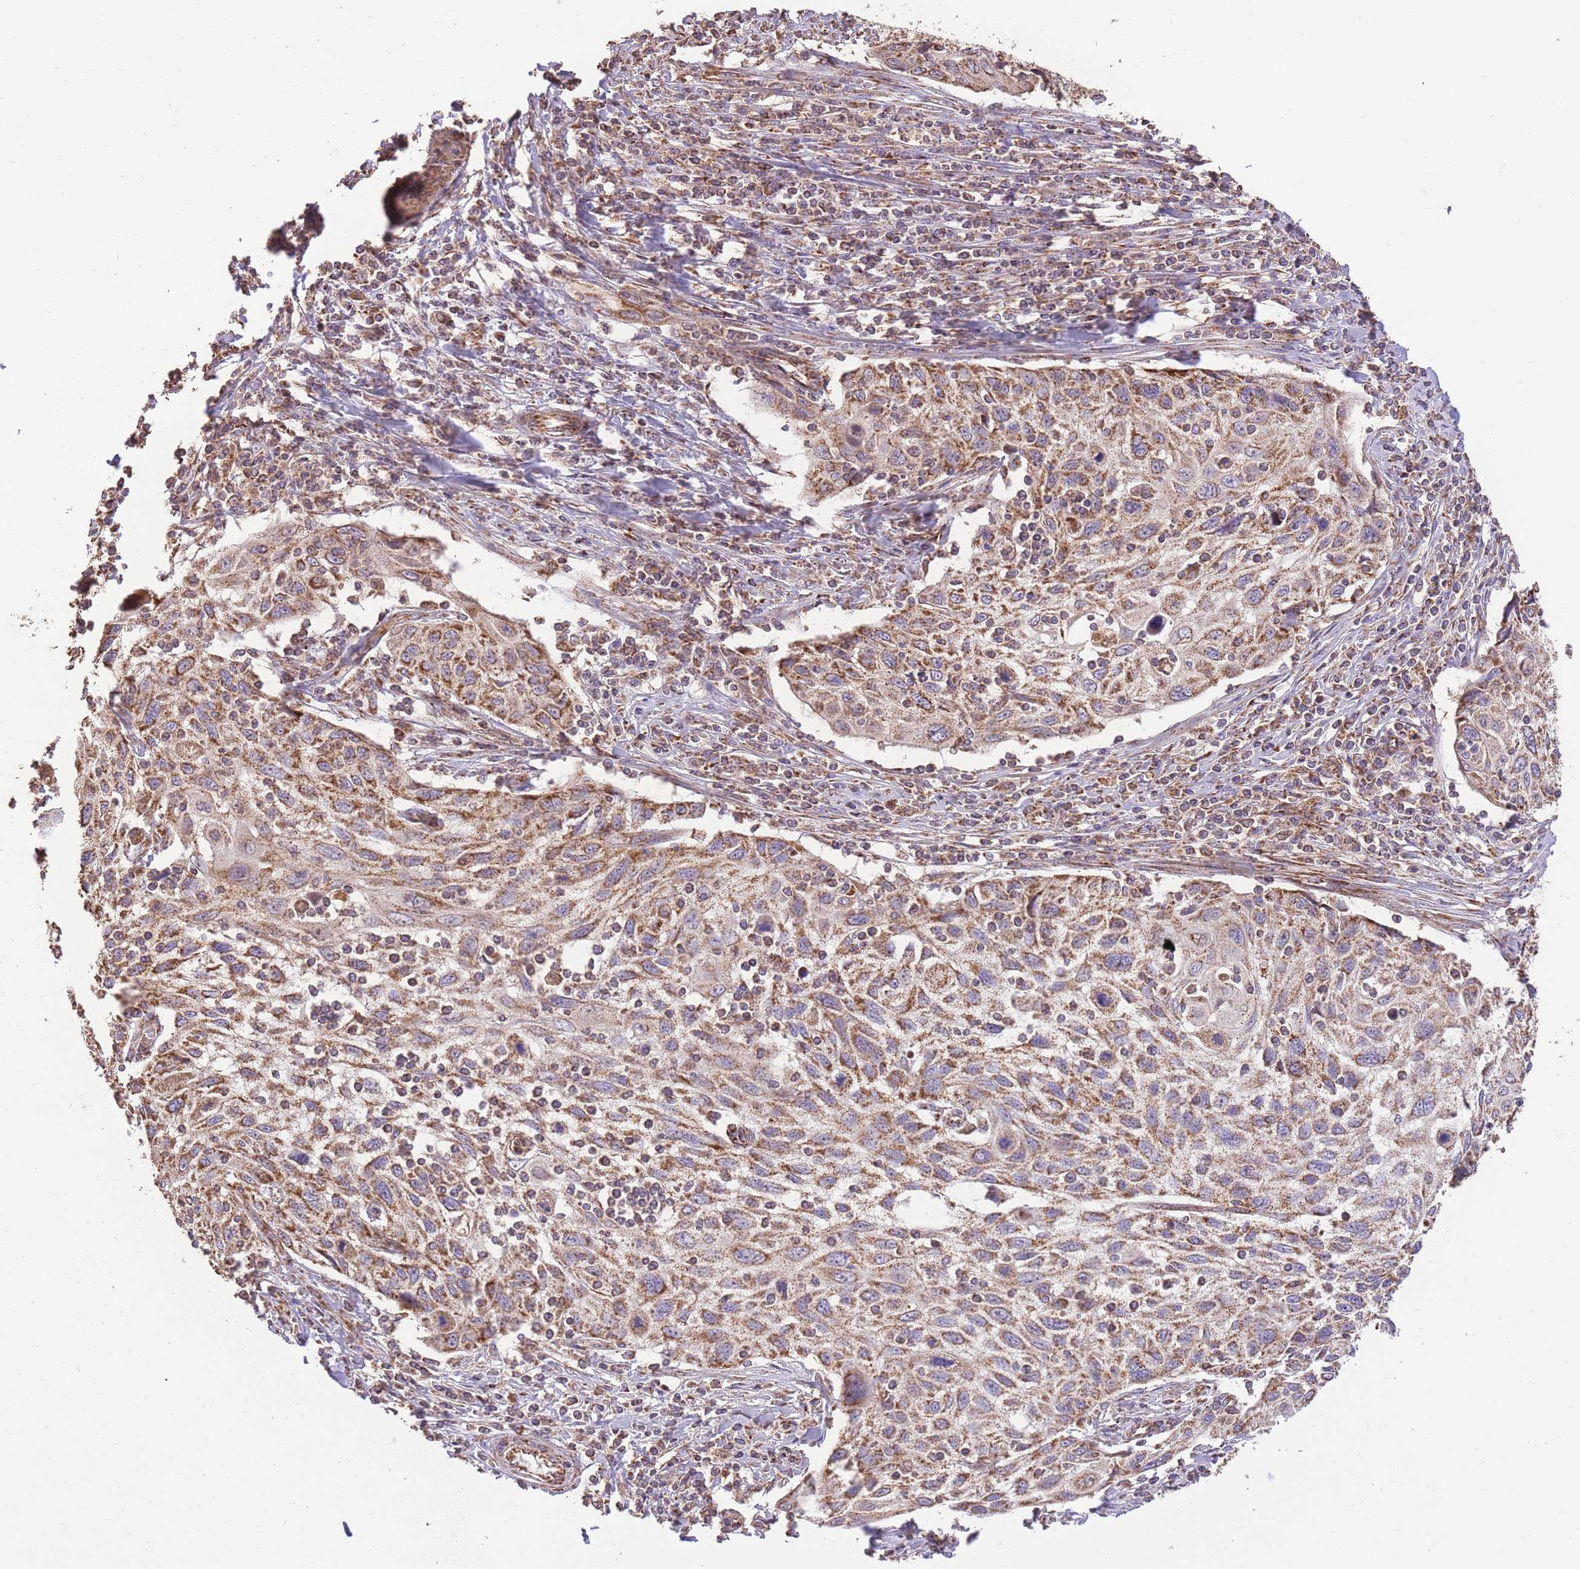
{"staining": {"intensity": "strong", "quantity": ">75%", "location": "cytoplasmic/membranous"}, "tissue": "cervical cancer", "cell_type": "Tumor cells", "image_type": "cancer", "snomed": [{"axis": "morphology", "description": "Squamous cell carcinoma, NOS"}, {"axis": "topography", "description": "Cervix"}], "caption": "DAB (3,3'-diaminobenzidine) immunohistochemical staining of cervical cancer displays strong cytoplasmic/membranous protein staining in about >75% of tumor cells.", "gene": "PREP", "patient": {"sex": "female", "age": 70}}